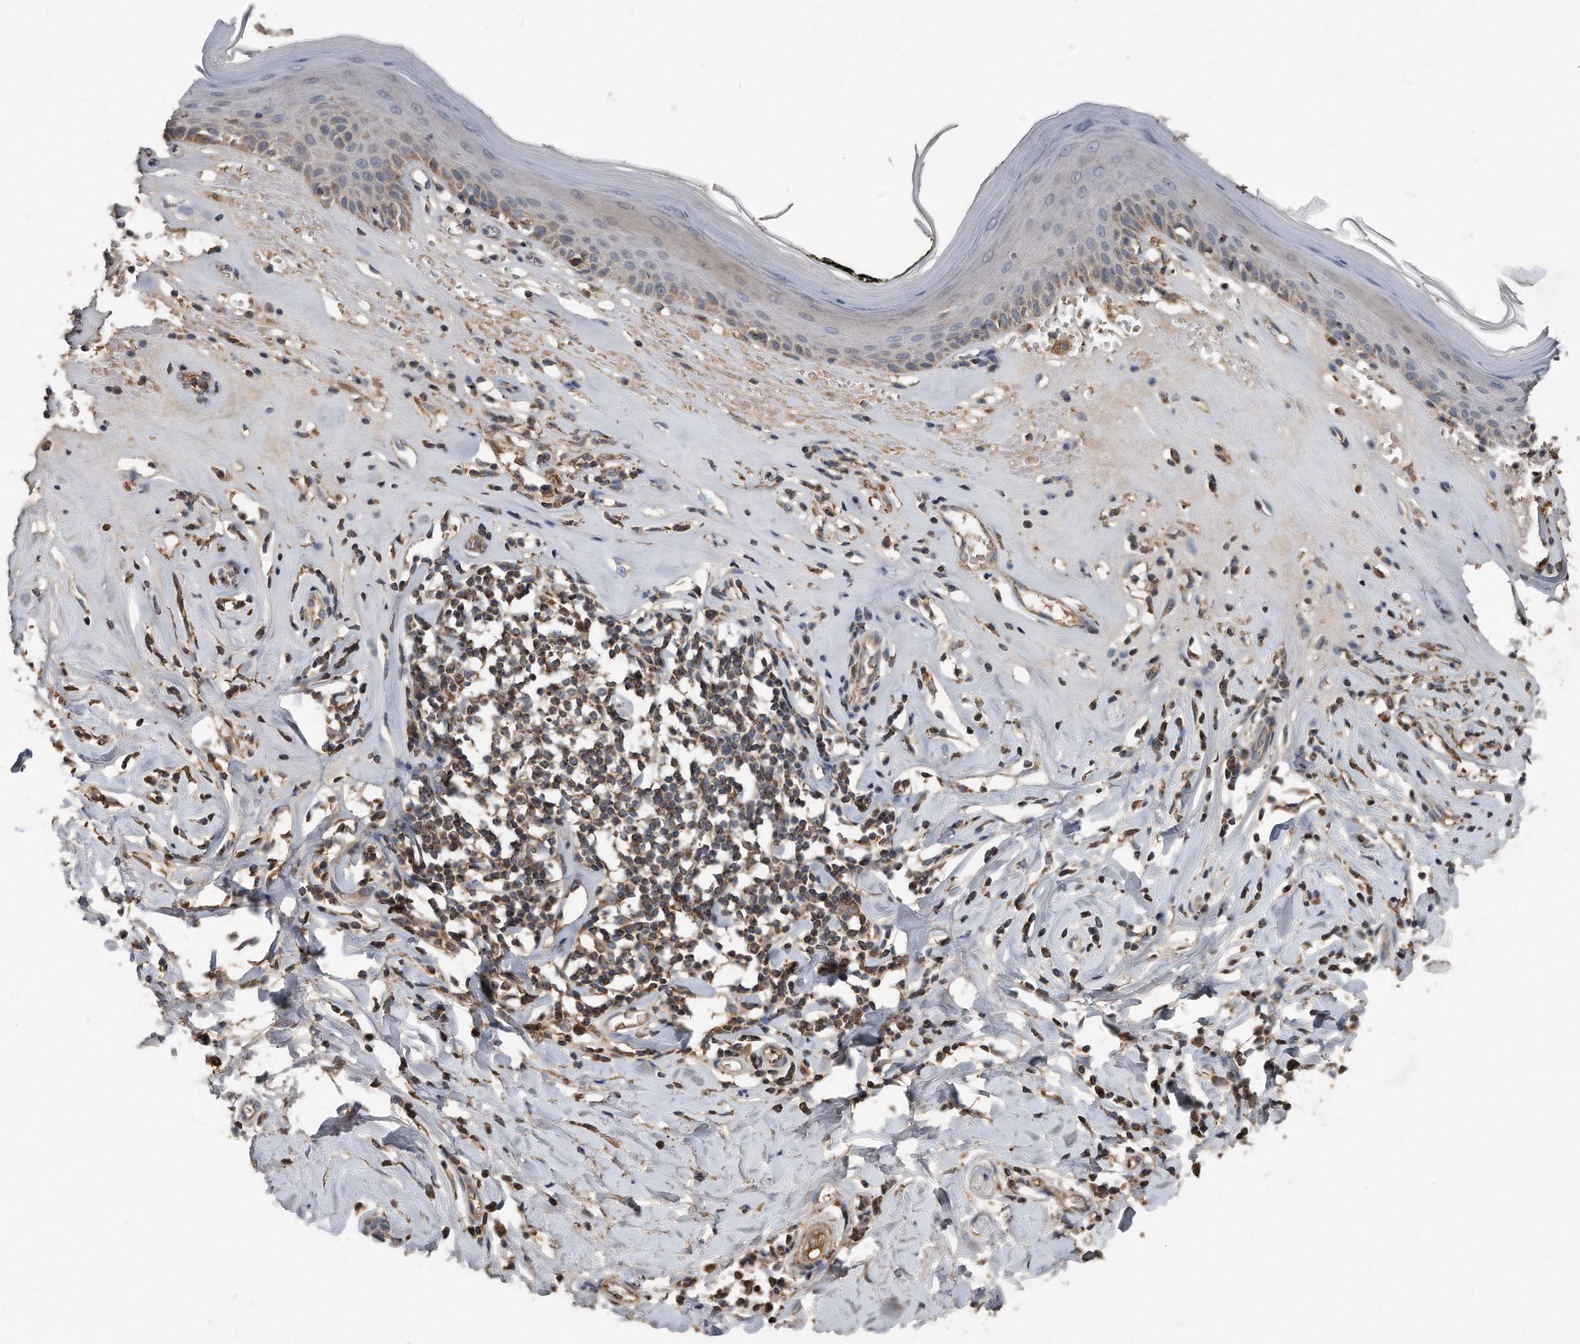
{"staining": {"intensity": "weak", "quantity": "<25%", "location": "cytoplasmic/membranous"}, "tissue": "skin", "cell_type": "Epidermal cells", "image_type": "normal", "snomed": [{"axis": "morphology", "description": "Normal tissue, NOS"}, {"axis": "morphology", "description": "Inflammation, NOS"}, {"axis": "topography", "description": "Vulva"}], "caption": "An image of skin stained for a protein shows no brown staining in epidermal cells. Brightfield microscopy of immunohistochemistry stained with DAB (3,3'-diaminobenzidine) (brown) and hematoxylin (blue), captured at high magnification.", "gene": "SDHA", "patient": {"sex": "female", "age": 84}}